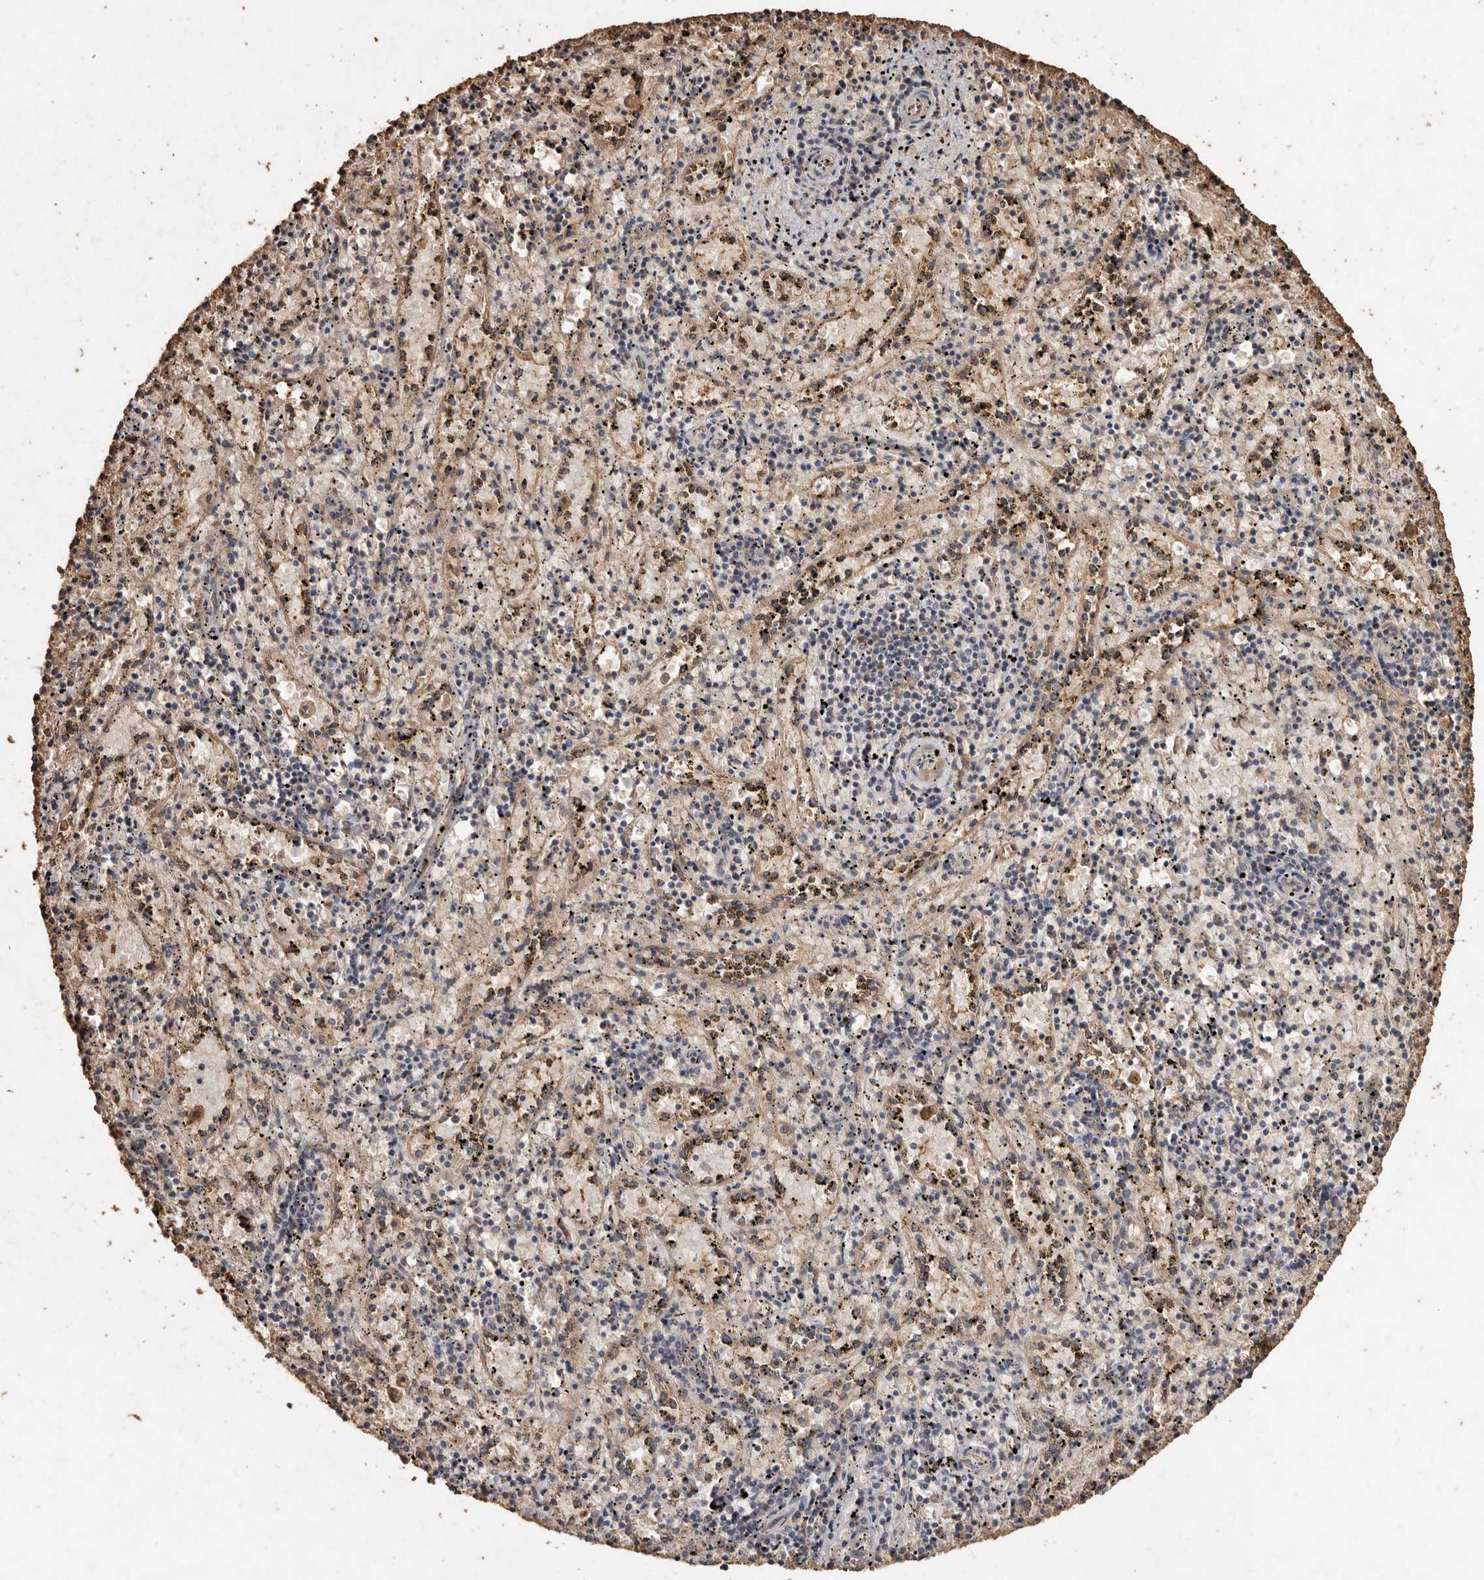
{"staining": {"intensity": "weak", "quantity": "<25%", "location": "cytoplasmic/membranous"}, "tissue": "spleen", "cell_type": "Cells in red pulp", "image_type": "normal", "snomed": [{"axis": "morphology", "description": "Normal tissue, NOS"}, {"axis": "topography", "description": "Spleen"}], "caption": "DAB immunohistochemical staining of normal spleen shows no significant positivity in cells in red pulp. (Immunohistochemistry (ihc), brightfield microscopy, high magnification).", "gene": "FARS2", "patient": {"sex": "male", "age": 11}}